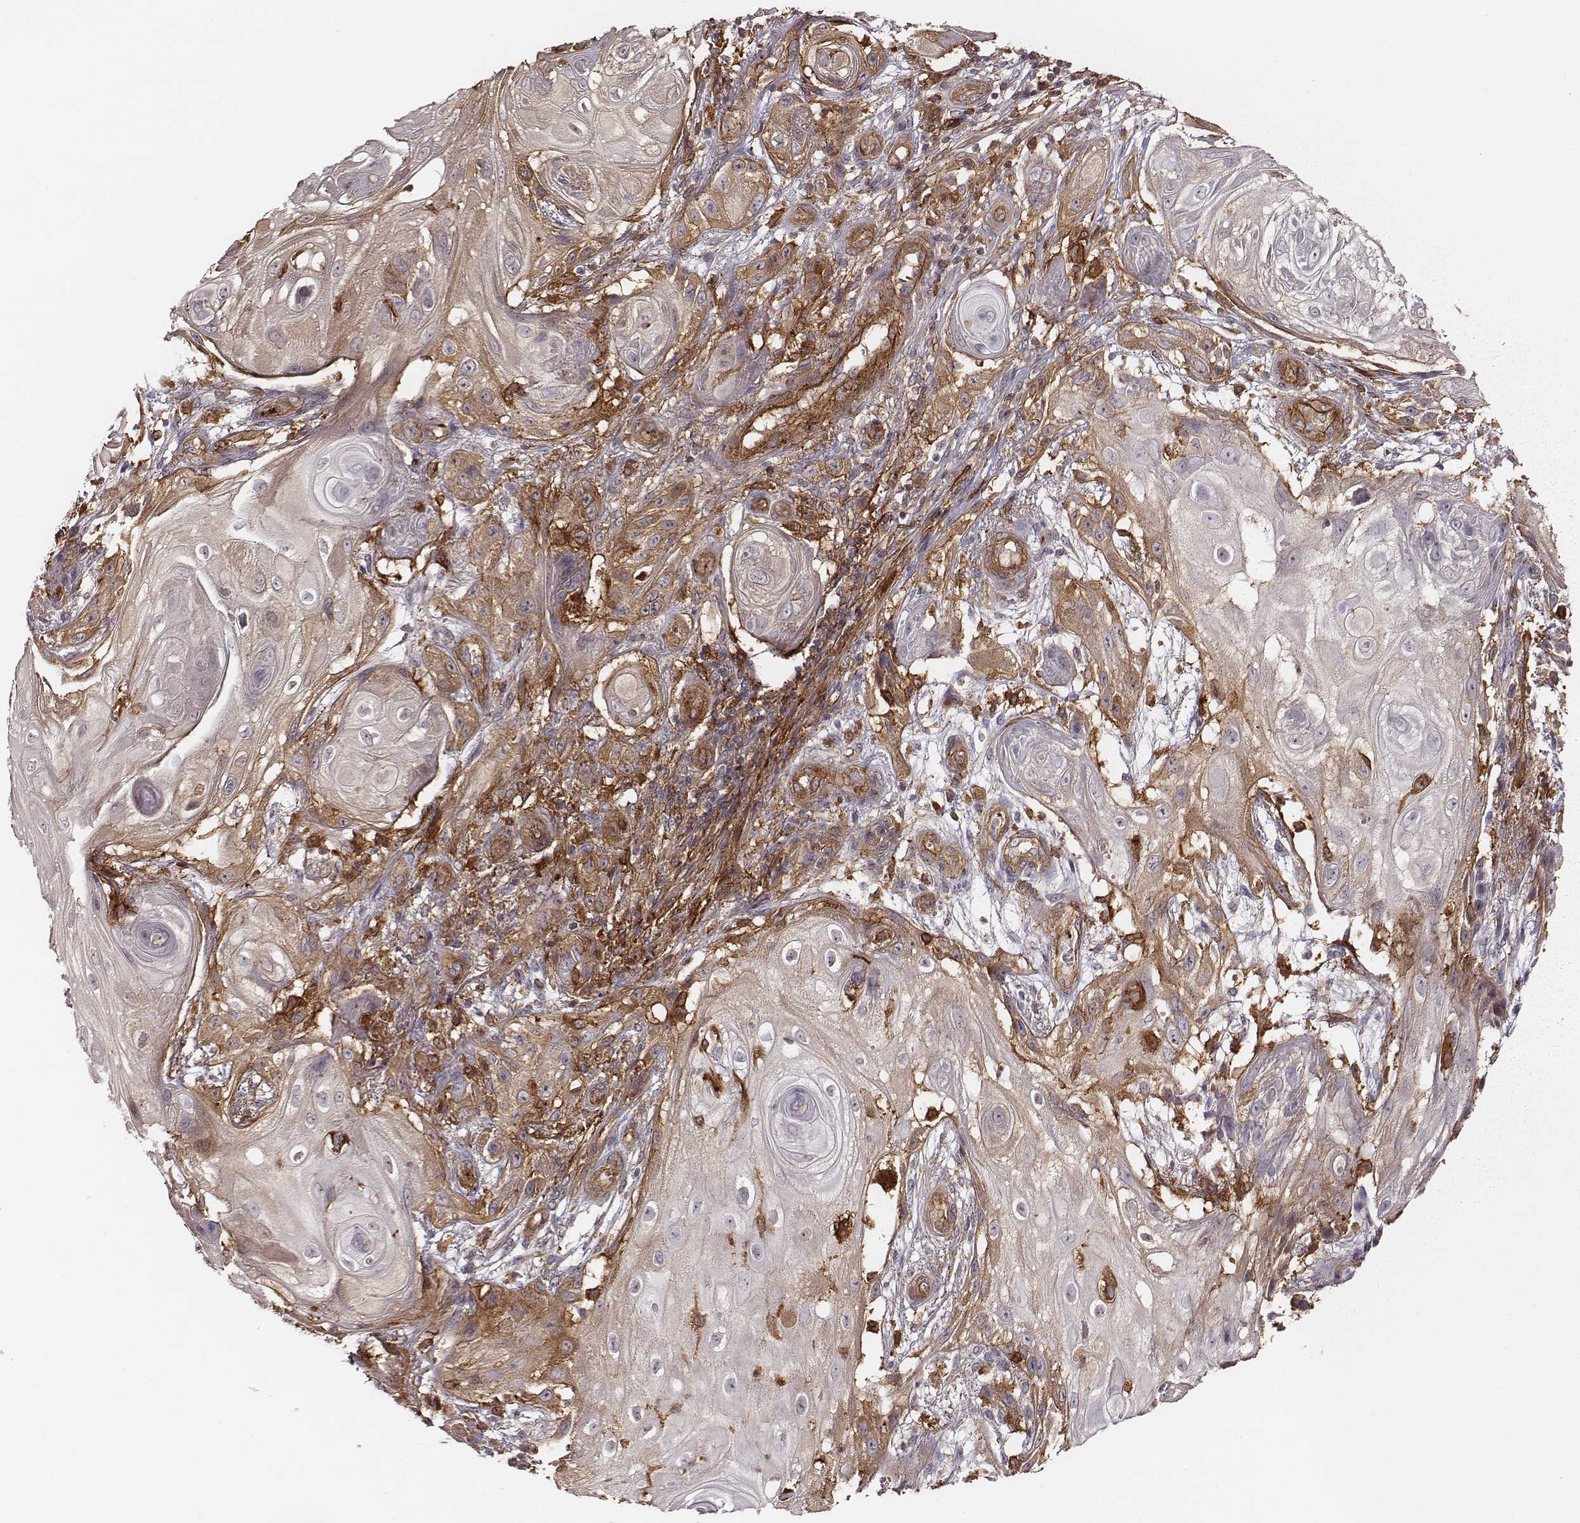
{"staining": {"intensity": "weak", "quantity": "<25%", "location": "cytoplasmic/membranous"}, "tissue": "skin cancer", "cell_type": "Tumor cells", "image_type": "cancer", "snomed": [{"axis": "morphology", "description": "Squamous cell carcinoma, NOS"}, {"axis": "topography", "description": "Skin"}], "caption": "Photomicrograph shows no protein positivity in tumor cells of skin squamous cell carcinoma tissue.", "gene": "ZYX", "patient": {"sex": "male", "age": 62}}